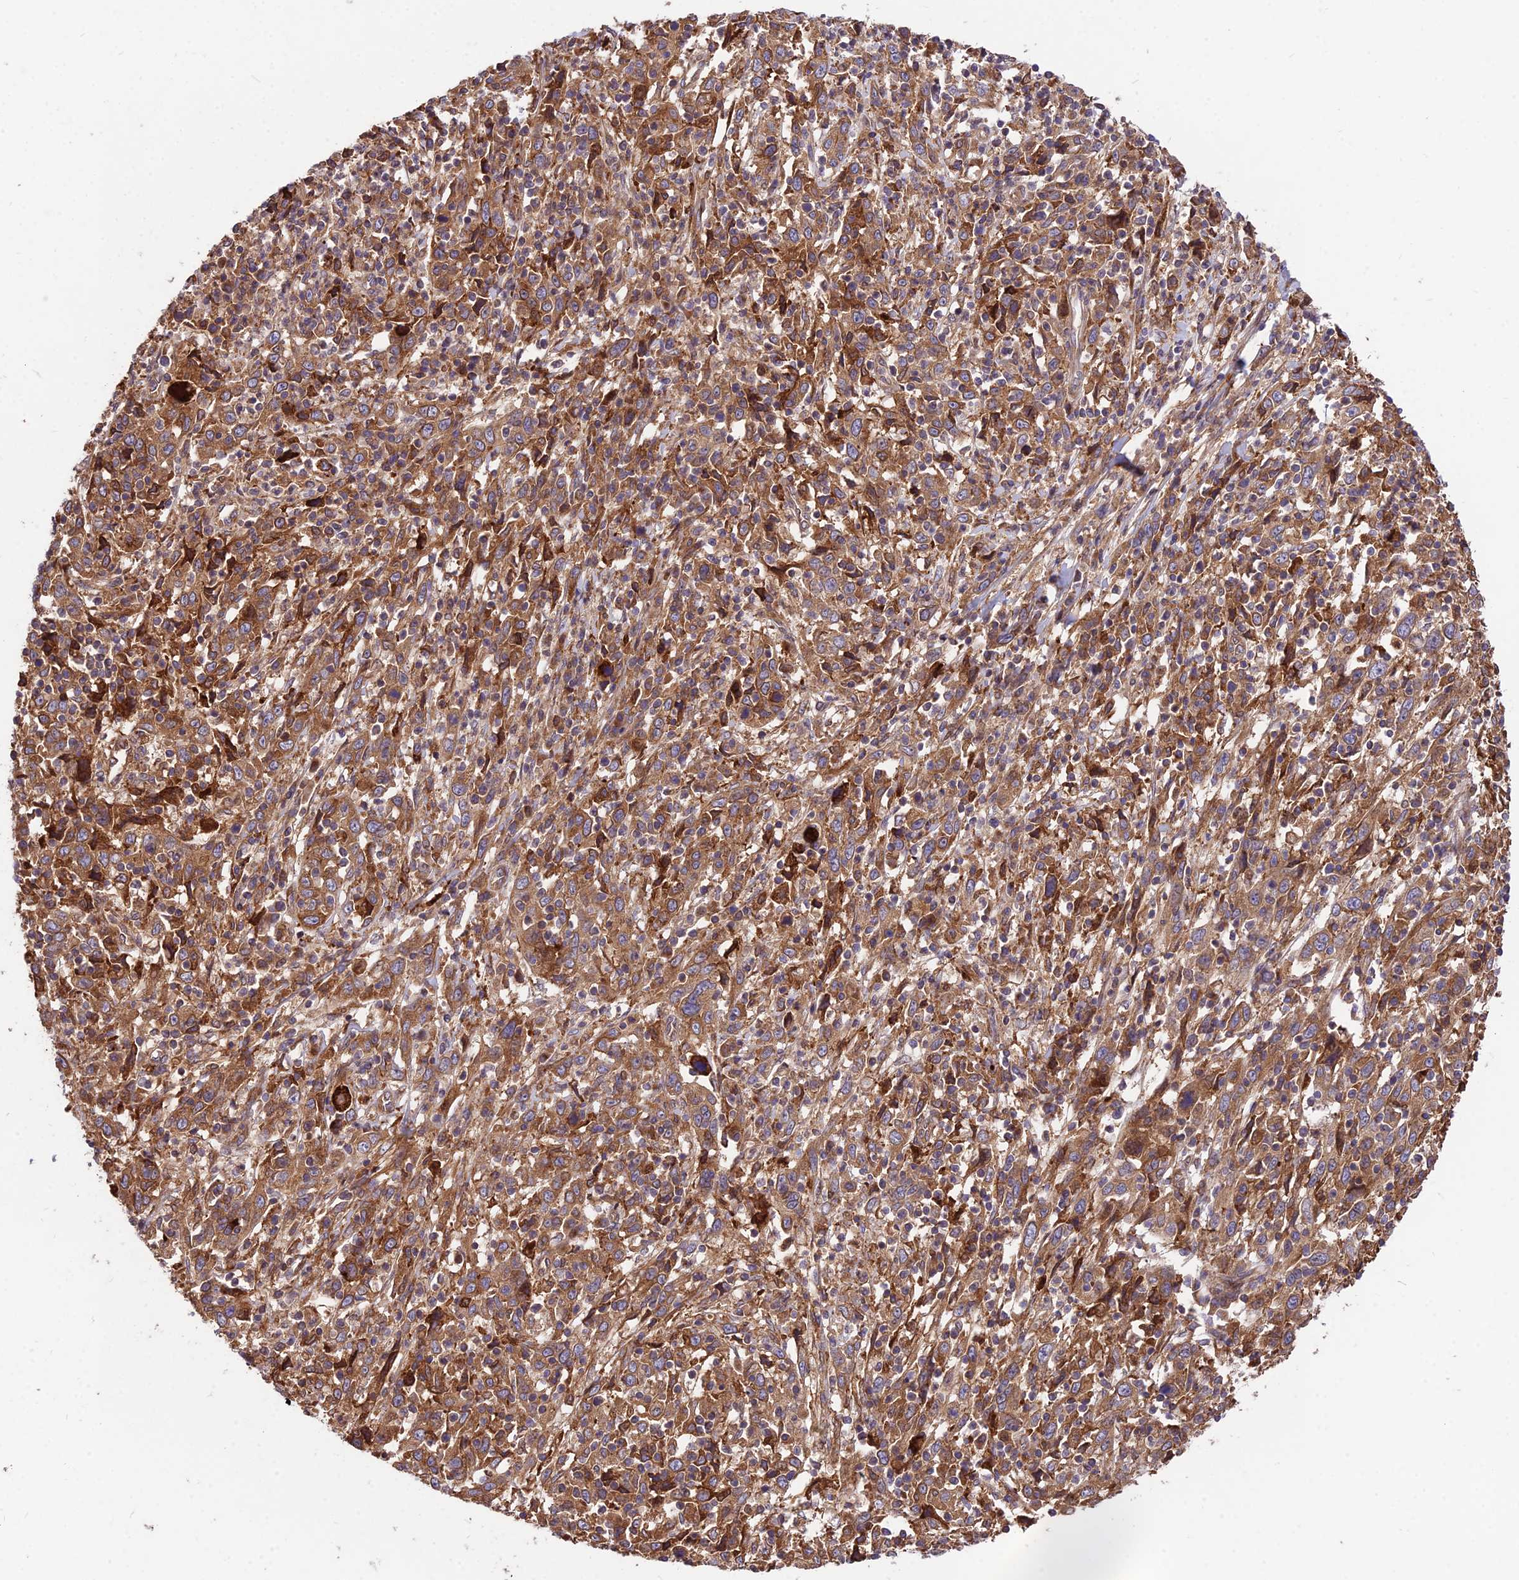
{"staining": {"intensity": "moderate", "quantity": ">75%", "location": "cytoplasmic/membranous"}, "tissue": "cervical cancer", "cell_type": "Tumor cells", "image_type": "cancer", "snomed": [{"axis": "morphology", "description": "Squamous cell carcinoma, NOS"}, {"axis": "topography", "description": "Cervix"}], "caption": "Immunohistochemistry (IHC) of human cervical squamous cell carcinoma displays medium levels of moderate cytoplasmic/membranous positivity in about >75% of tumor cells. The staining was performed using DAB (3,3'-diaminobenzidine) to visualize the protein expression in brown, while the nuclei were stained in blue with hematoxylin (Magnification: 20x).", "gene": "ROCK1", "patient": {"sex": "female", "age": 46}}